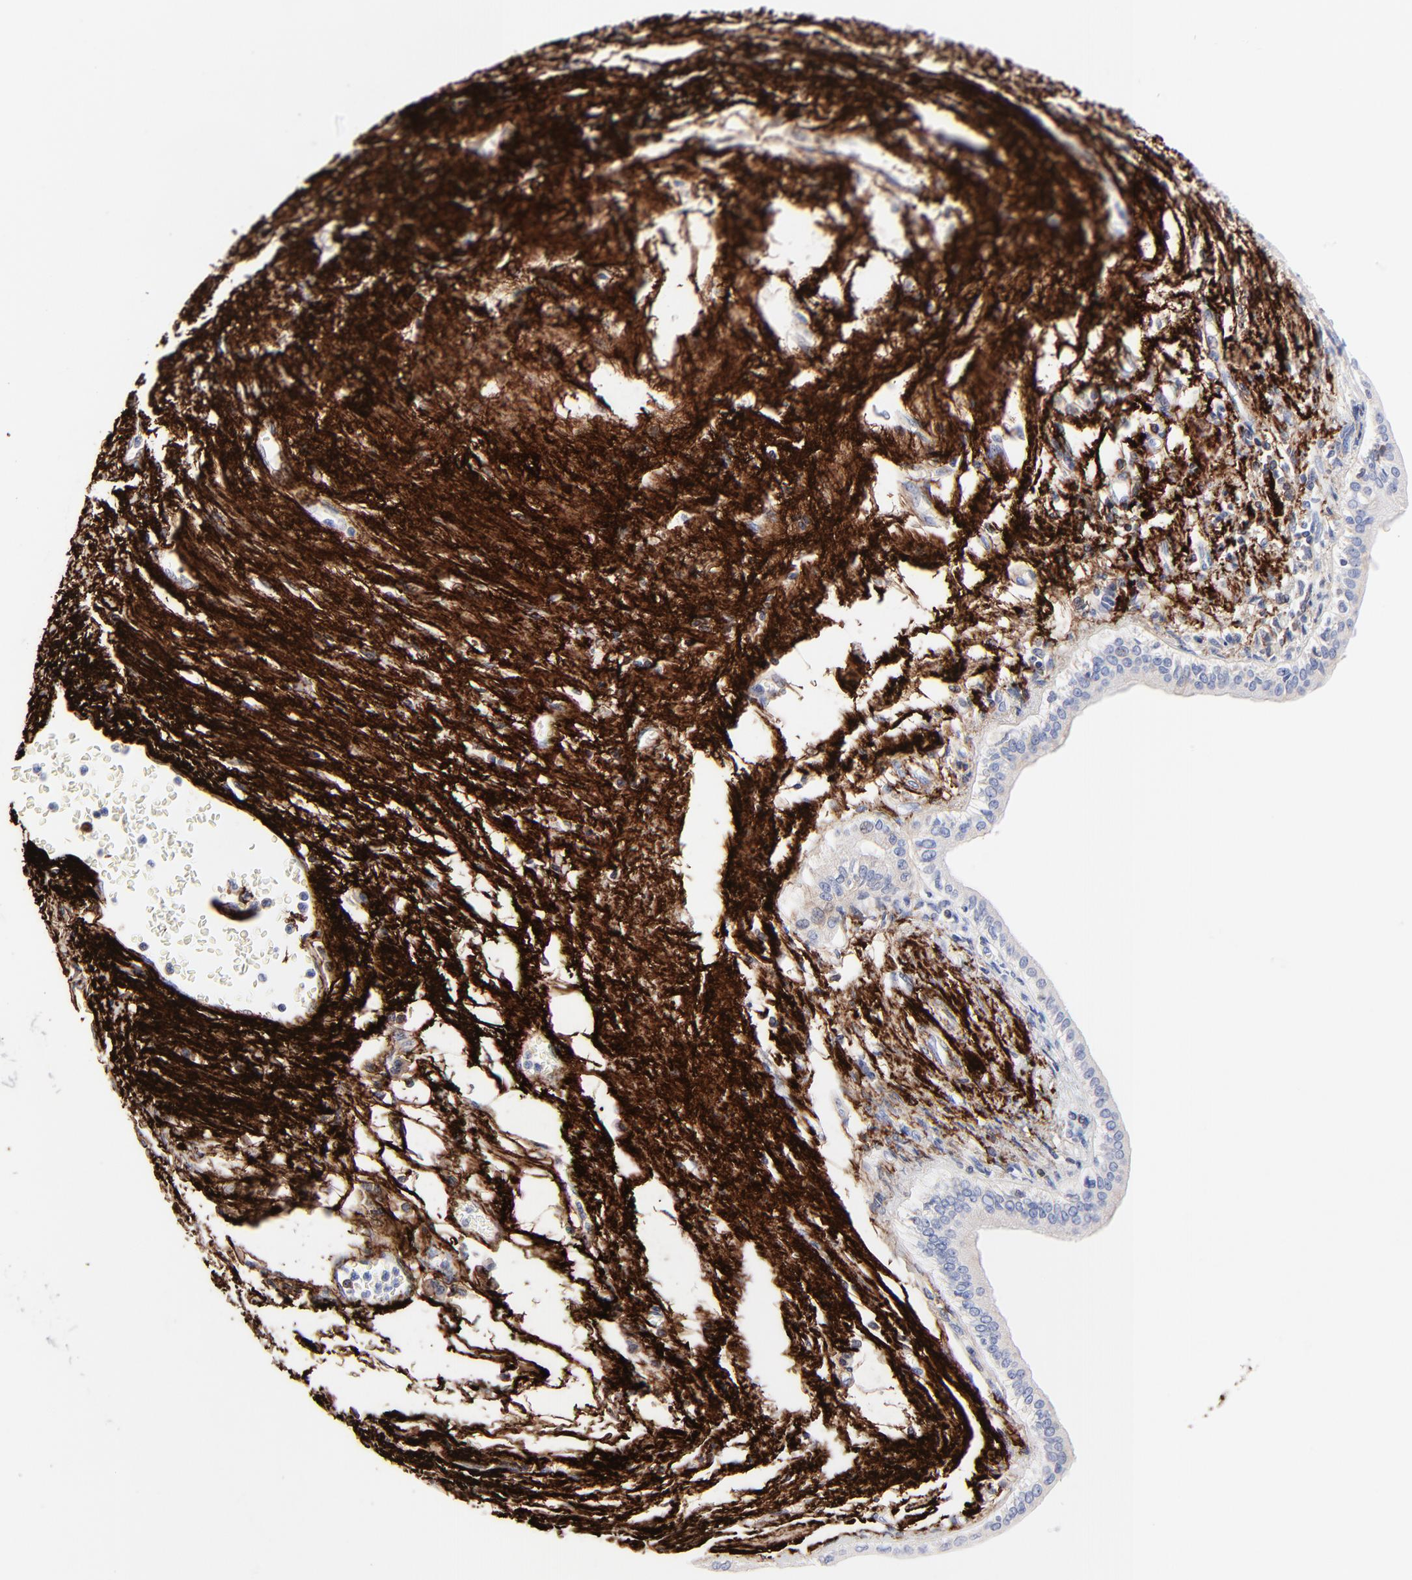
{"staining": {"intensity": "negative", "quantity": "none", "location": "none"}, "tissue": "liver cancer", "cell_type": "Tumor cells", "image_type": "cancer", "snomed": [{"axis": "morphology", "description": "Cholangiocarcinoma"}, {"axis": "topography", "description": "Liver"}], "caption": "An immunohistochemistry image of cholangiocarcinoma (liver) is shown. There is no staining in tumor cells of cholangiocarcinoma (liver).", "gene": "FBLN2", "patient": {"sex": "female", "age": 79}}